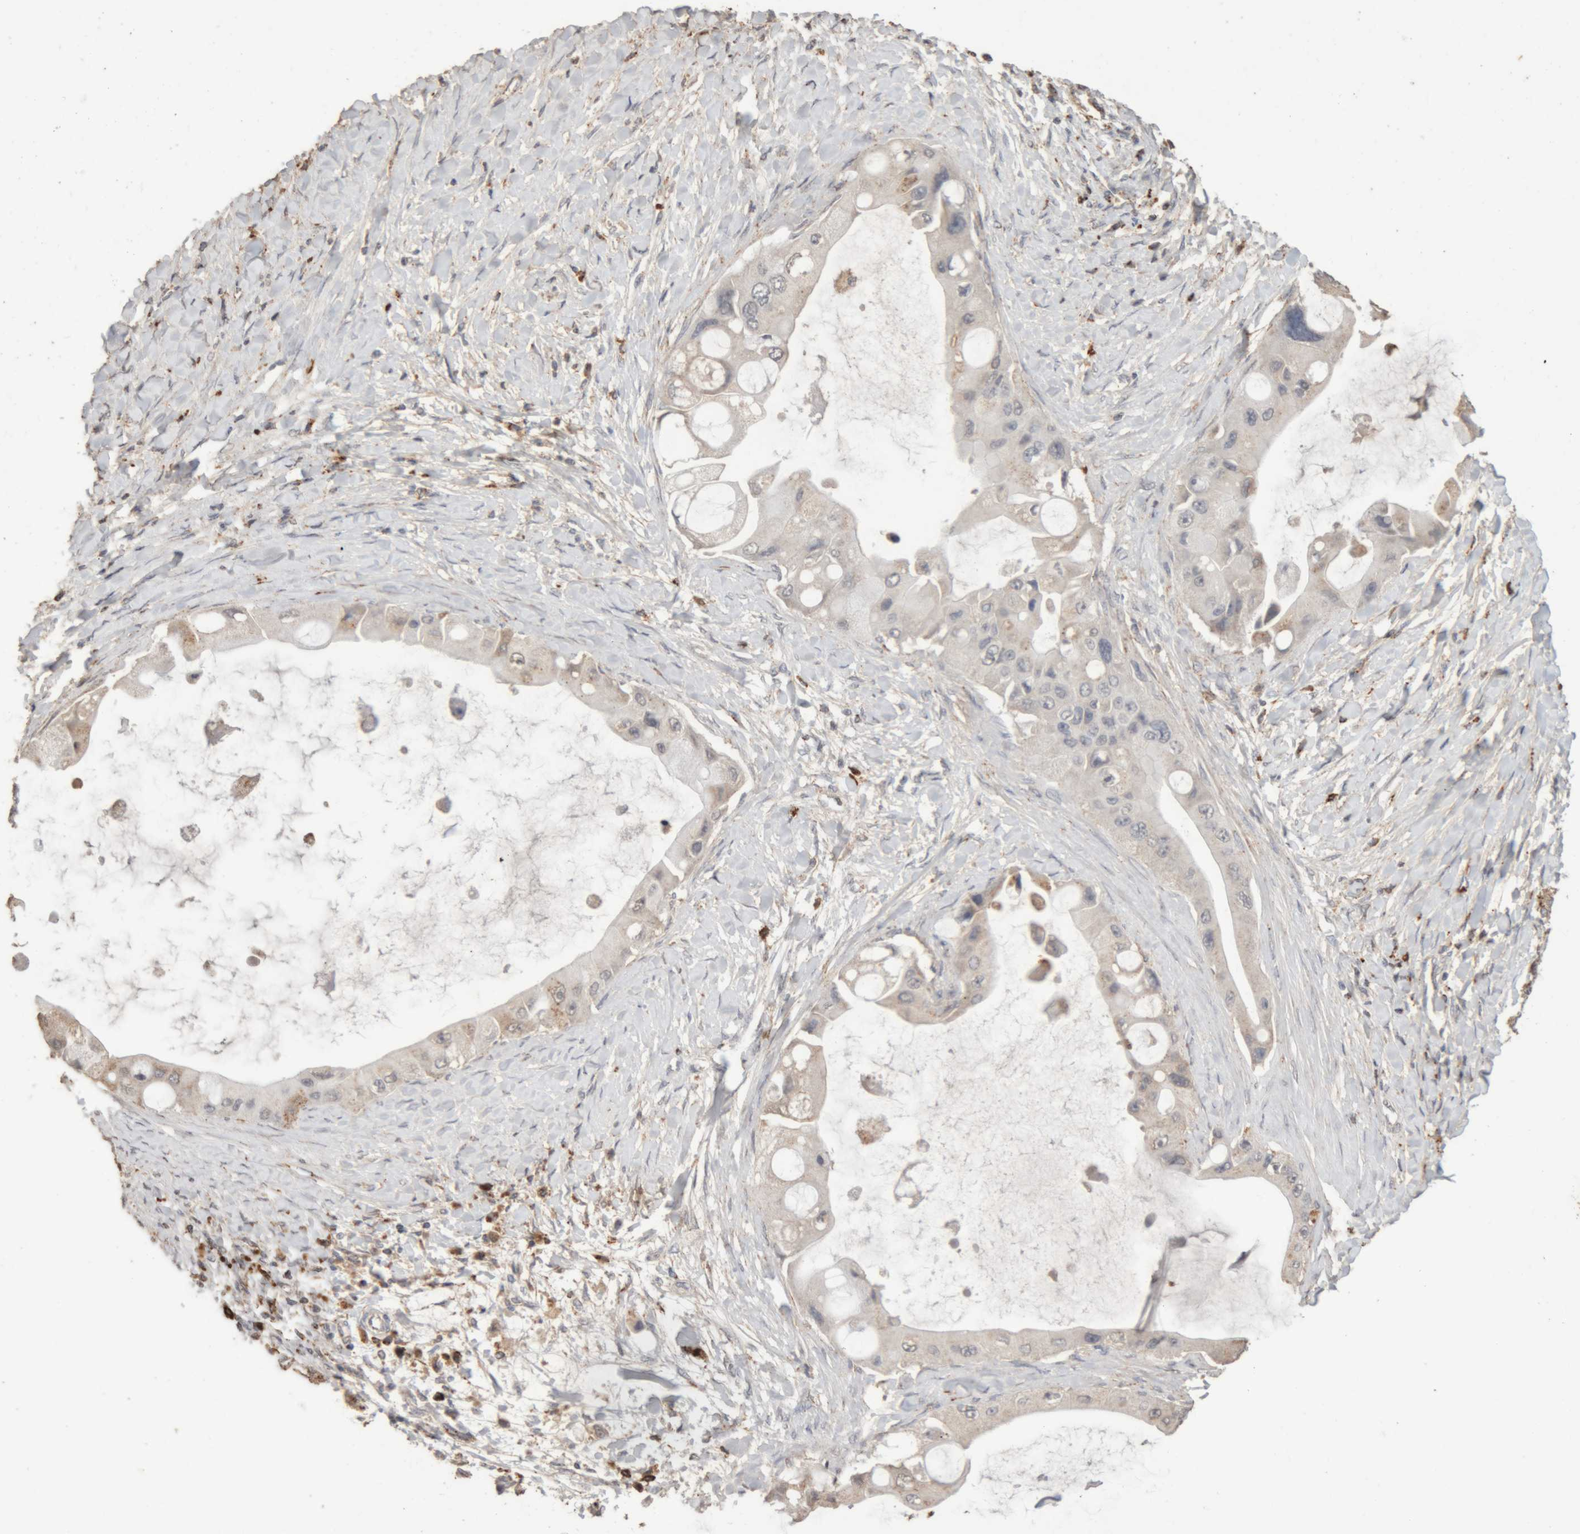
{"staining": {"intensity": "negative", "quantity": "none", "location": "none"}, "tissue": "liver cancer", "cell_type": "Tumor cells", "image_type": "cancer", "snomed": [{"axis": "morphology", "description": "Normal tissue, NOS"}, {"axis": "morphology", "description": "Cholangiocarcinoma"}, {"axis": "topography", "description": "Liver"}, {"axis": "topography", "description": "Peripheral nerve tissue"}], "caption": "An immunohistochemistry histopathology image of cholangiocarcinoma (liver) is shown. There is no staining in tumor cells of cholangiocarcinoma (liver). (Stains: DAB (3,3'-diaminobenzidine) IHC with hematoxylin counter stain, Microscopy: brightfield microscopy at high magnification).", "gene": "ARSA", "patient": {"sex": "male", "age": 50}}